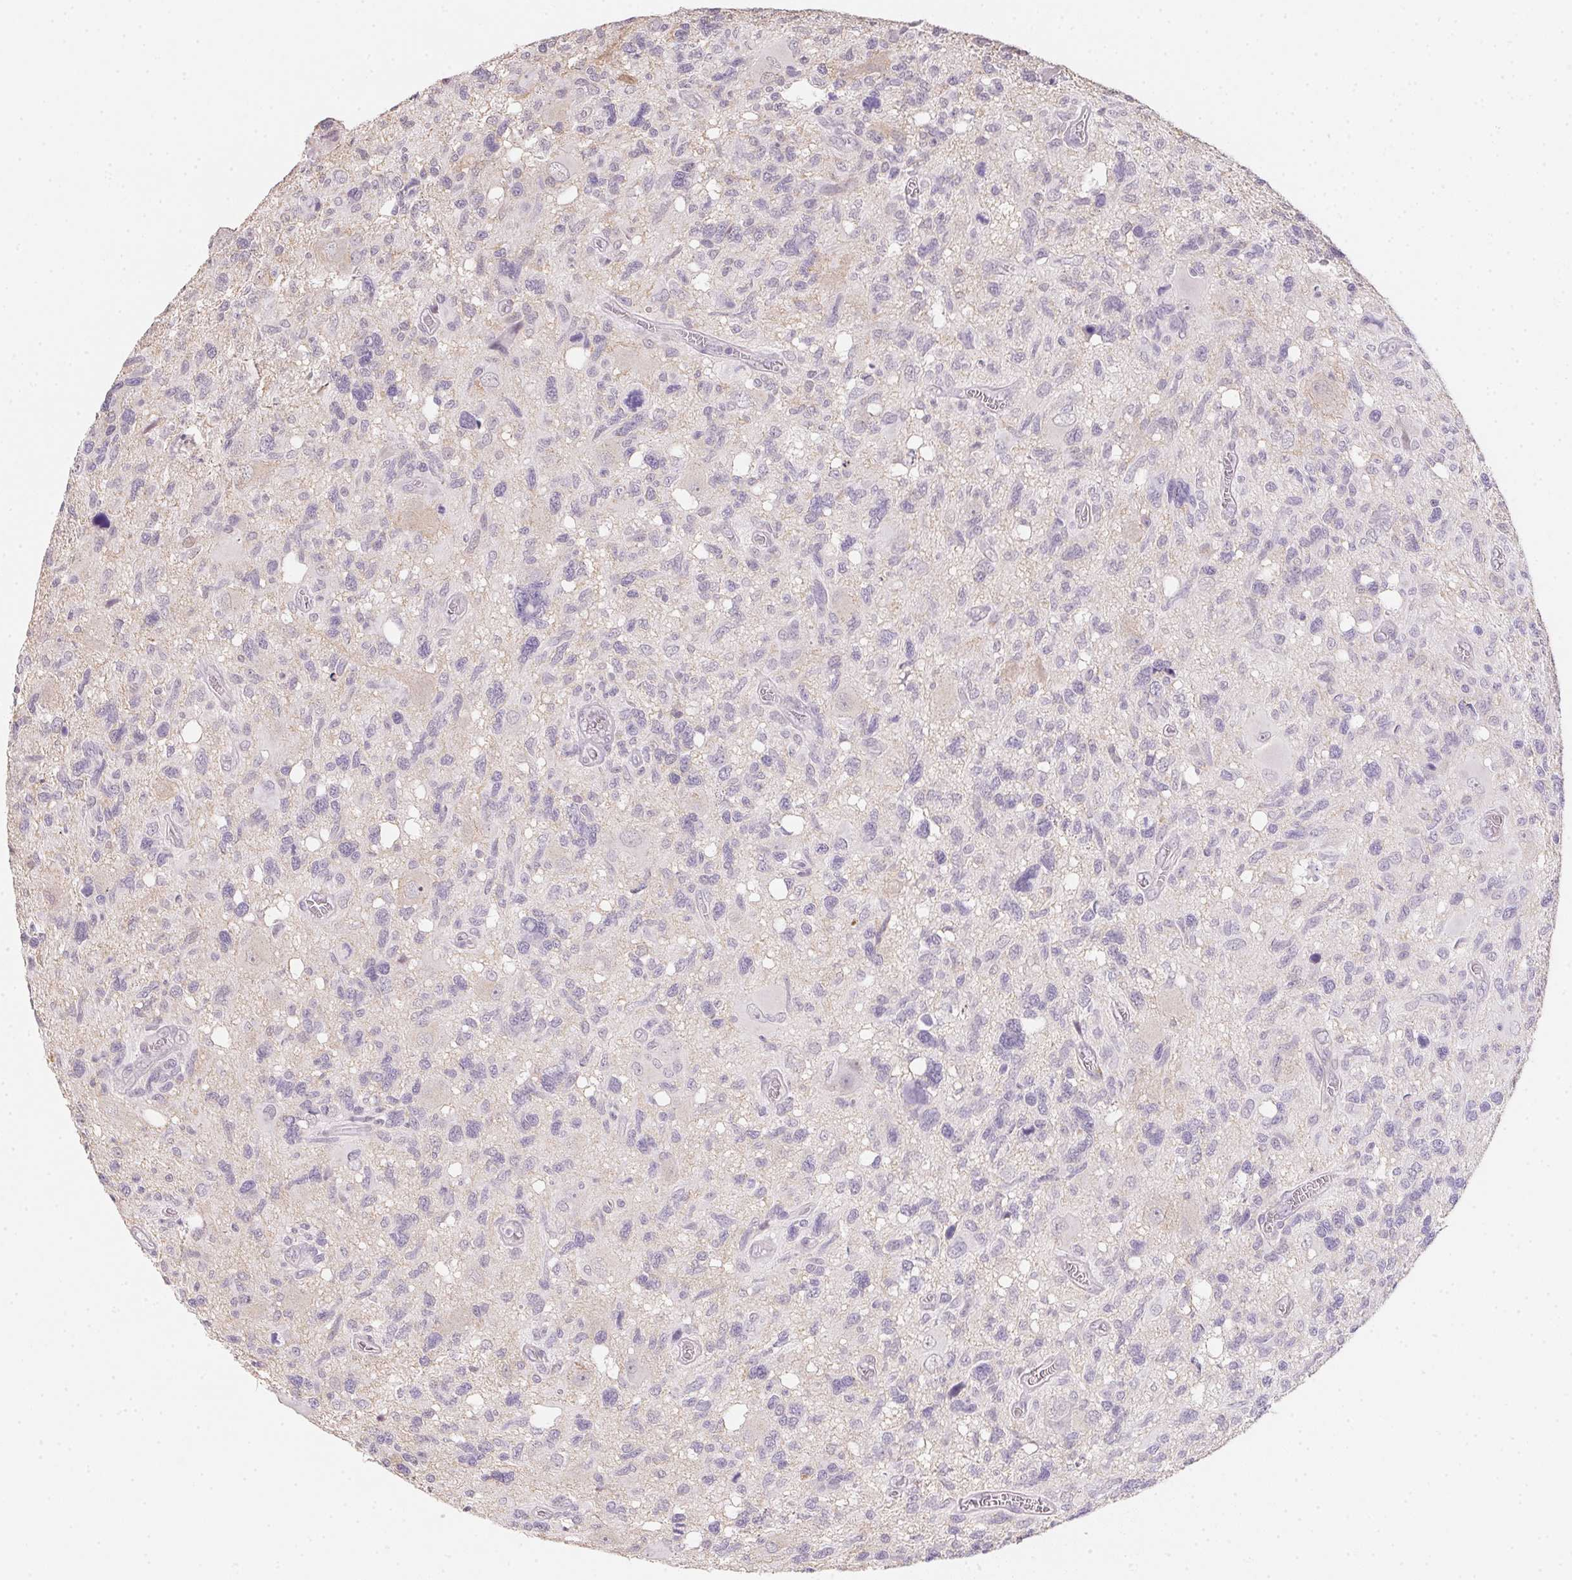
{"staining": {"intensity": "negative", "quantity": "none", "location": "none"}, "tissue": "glioma", "cell_type": "Tumor cells", "image_type": "cancer", "snomed": [{"axis": "morphology", "description": "Glioma, malignant, High grade"}, {"axis": "topography", "description": "Brain"}], "caption": "This image is of glioma stained with immunohistochemistry to label a protein in brown with the nuclei are counter-stained blue. There is no staining in tumor cells.", "gene": "SLC6A18", "patient": {"sex": "male", "age": 49}}